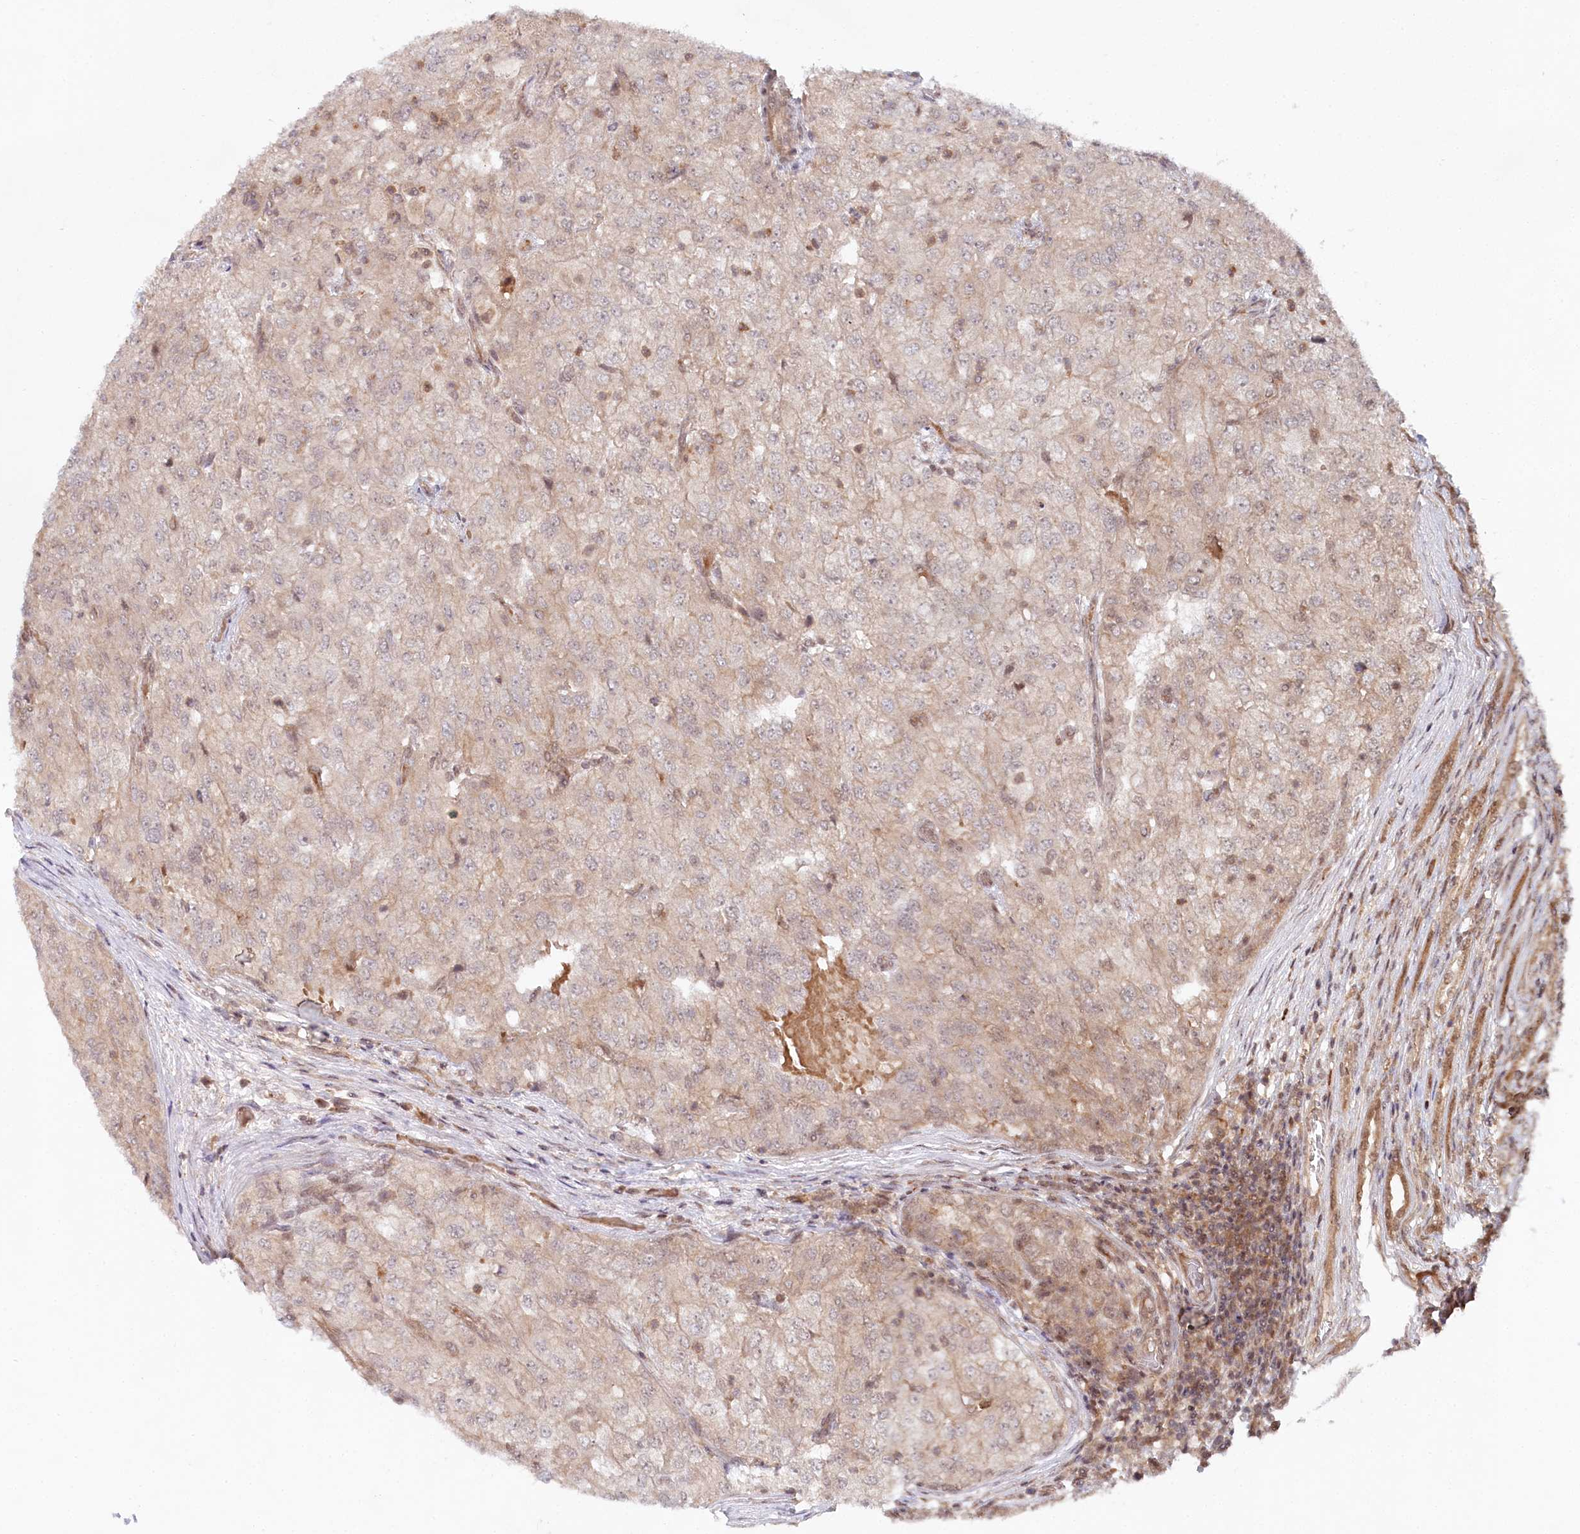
{"staining": {"intensity": "weak", "quantity": "25%-75%", "location": "cytoplasmic/membranous,nuclear"}, "tissue": "renal cancer", "cell_type": "Tumor cells", "image_type": "cancer", "snomed": [{"axis": "morphology", "description": "Adenocarcinoma, NOS"}, {"axis": "topography", "description": "Kidney"}], "caption": "Brown immunohistochemical staining in renal cancer (adenocarcinoma) shows weak cytoplasmic/membranous and nuclear positivity in about 25%-75% of tumor cells. The protein is shown in brown color, while the nuclei are stained blue.", "gene": "CCDC65", "patient": {"sex": "female", "age": 54}}